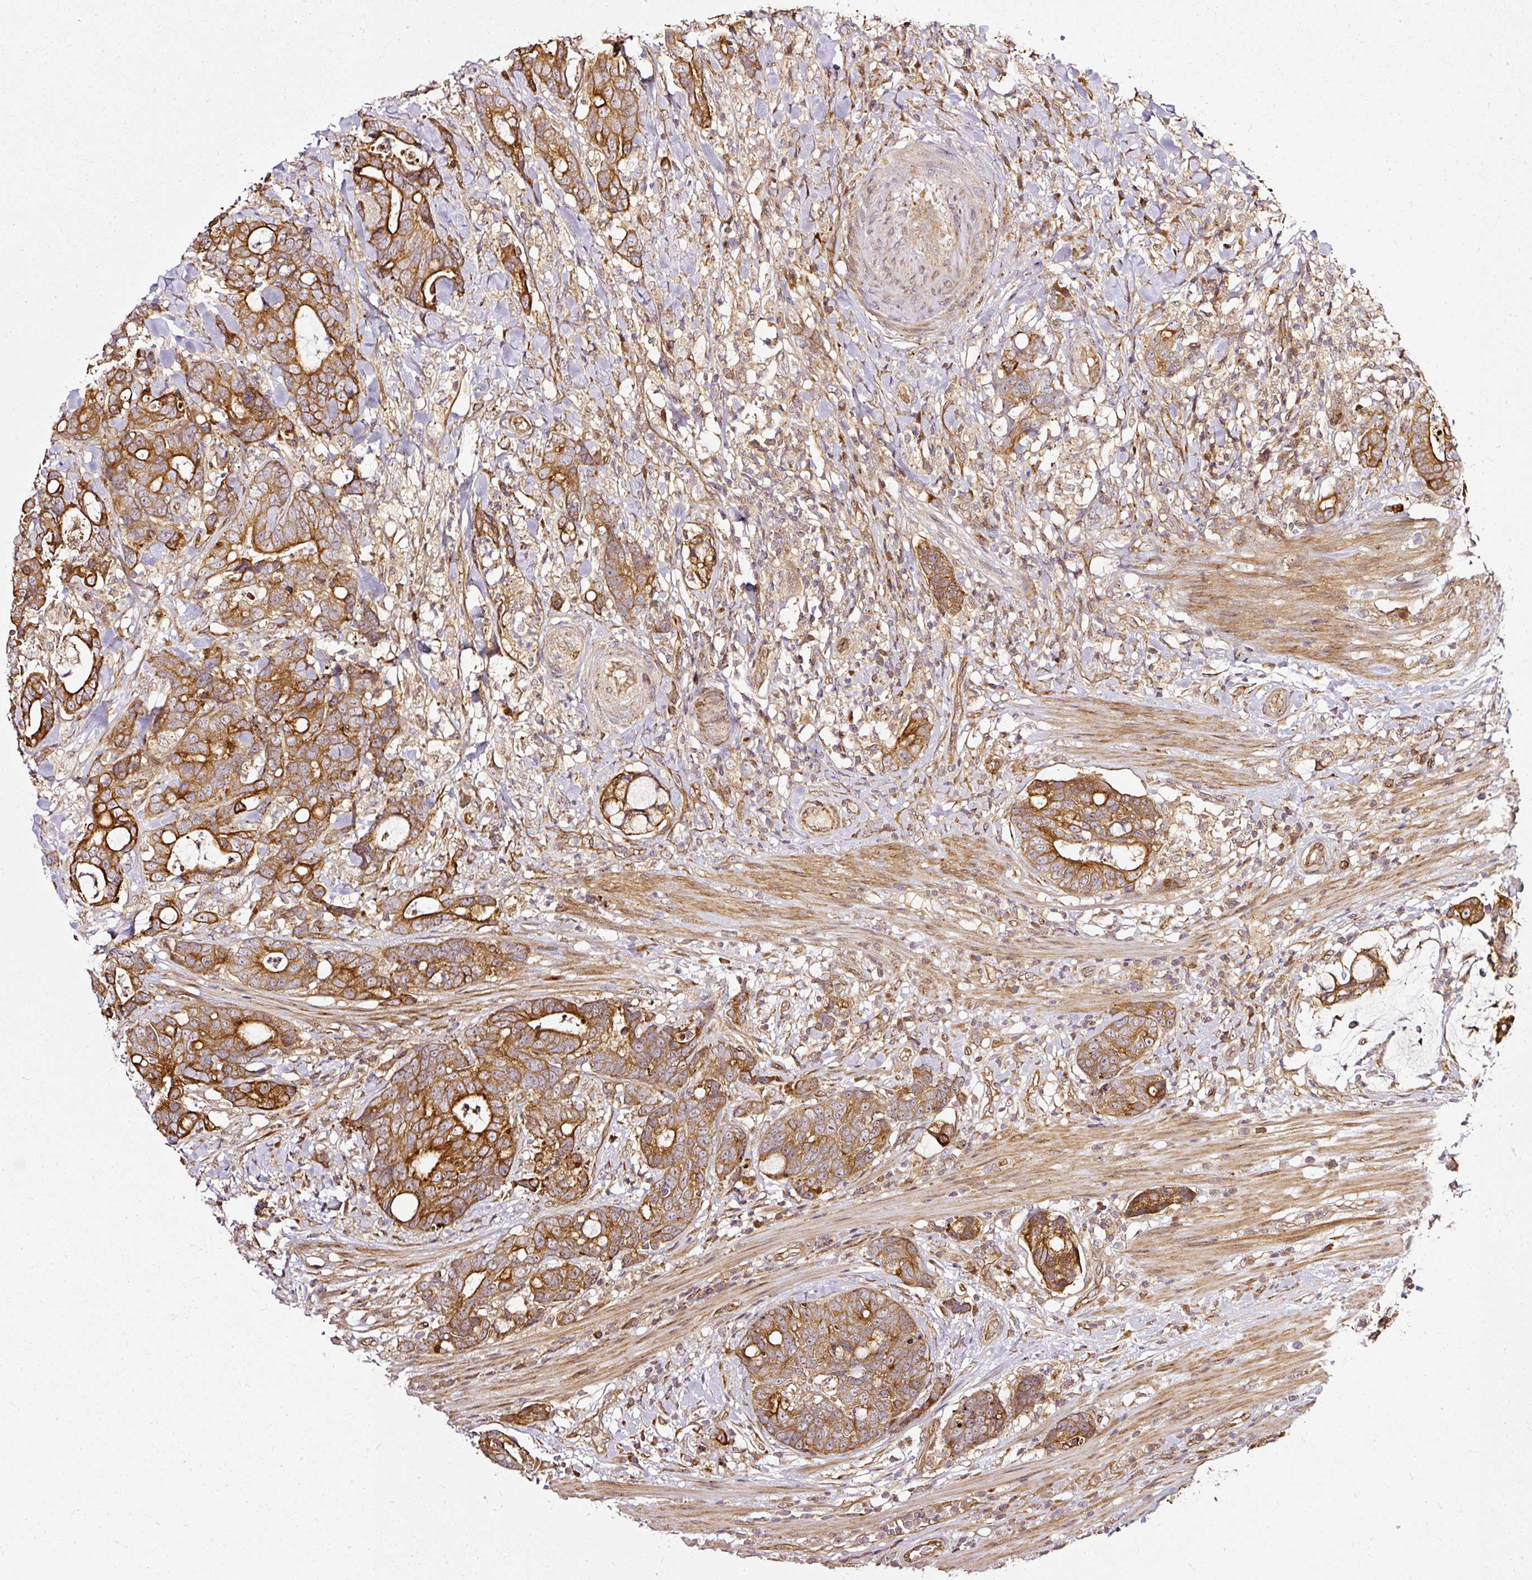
{"staining": {"intensity": "strong", "quantity": ">75%", "location": "cytoplasmic/membranous"}, "tissue": "colorectal cancer", "cell_type": "Tumor cells", "image_type": "cancer", "snomed": [{"axis": "morphology", "description": "Adenocarcinoma, NOS"}, {"axis": "topography", "description": "Colon"}], "caption": "This micrograph displays colorectal cancer (adenocarcinoma) stained with immunohistochemistry (IHC) to label a protein in brown. The cytoplasmic/membranous of tumor cells show strong positivity for the protein. Nuclei are counter-stained blue.", "gene": "MIF4GD", "patient": {"sex": "female", "age": 82}}